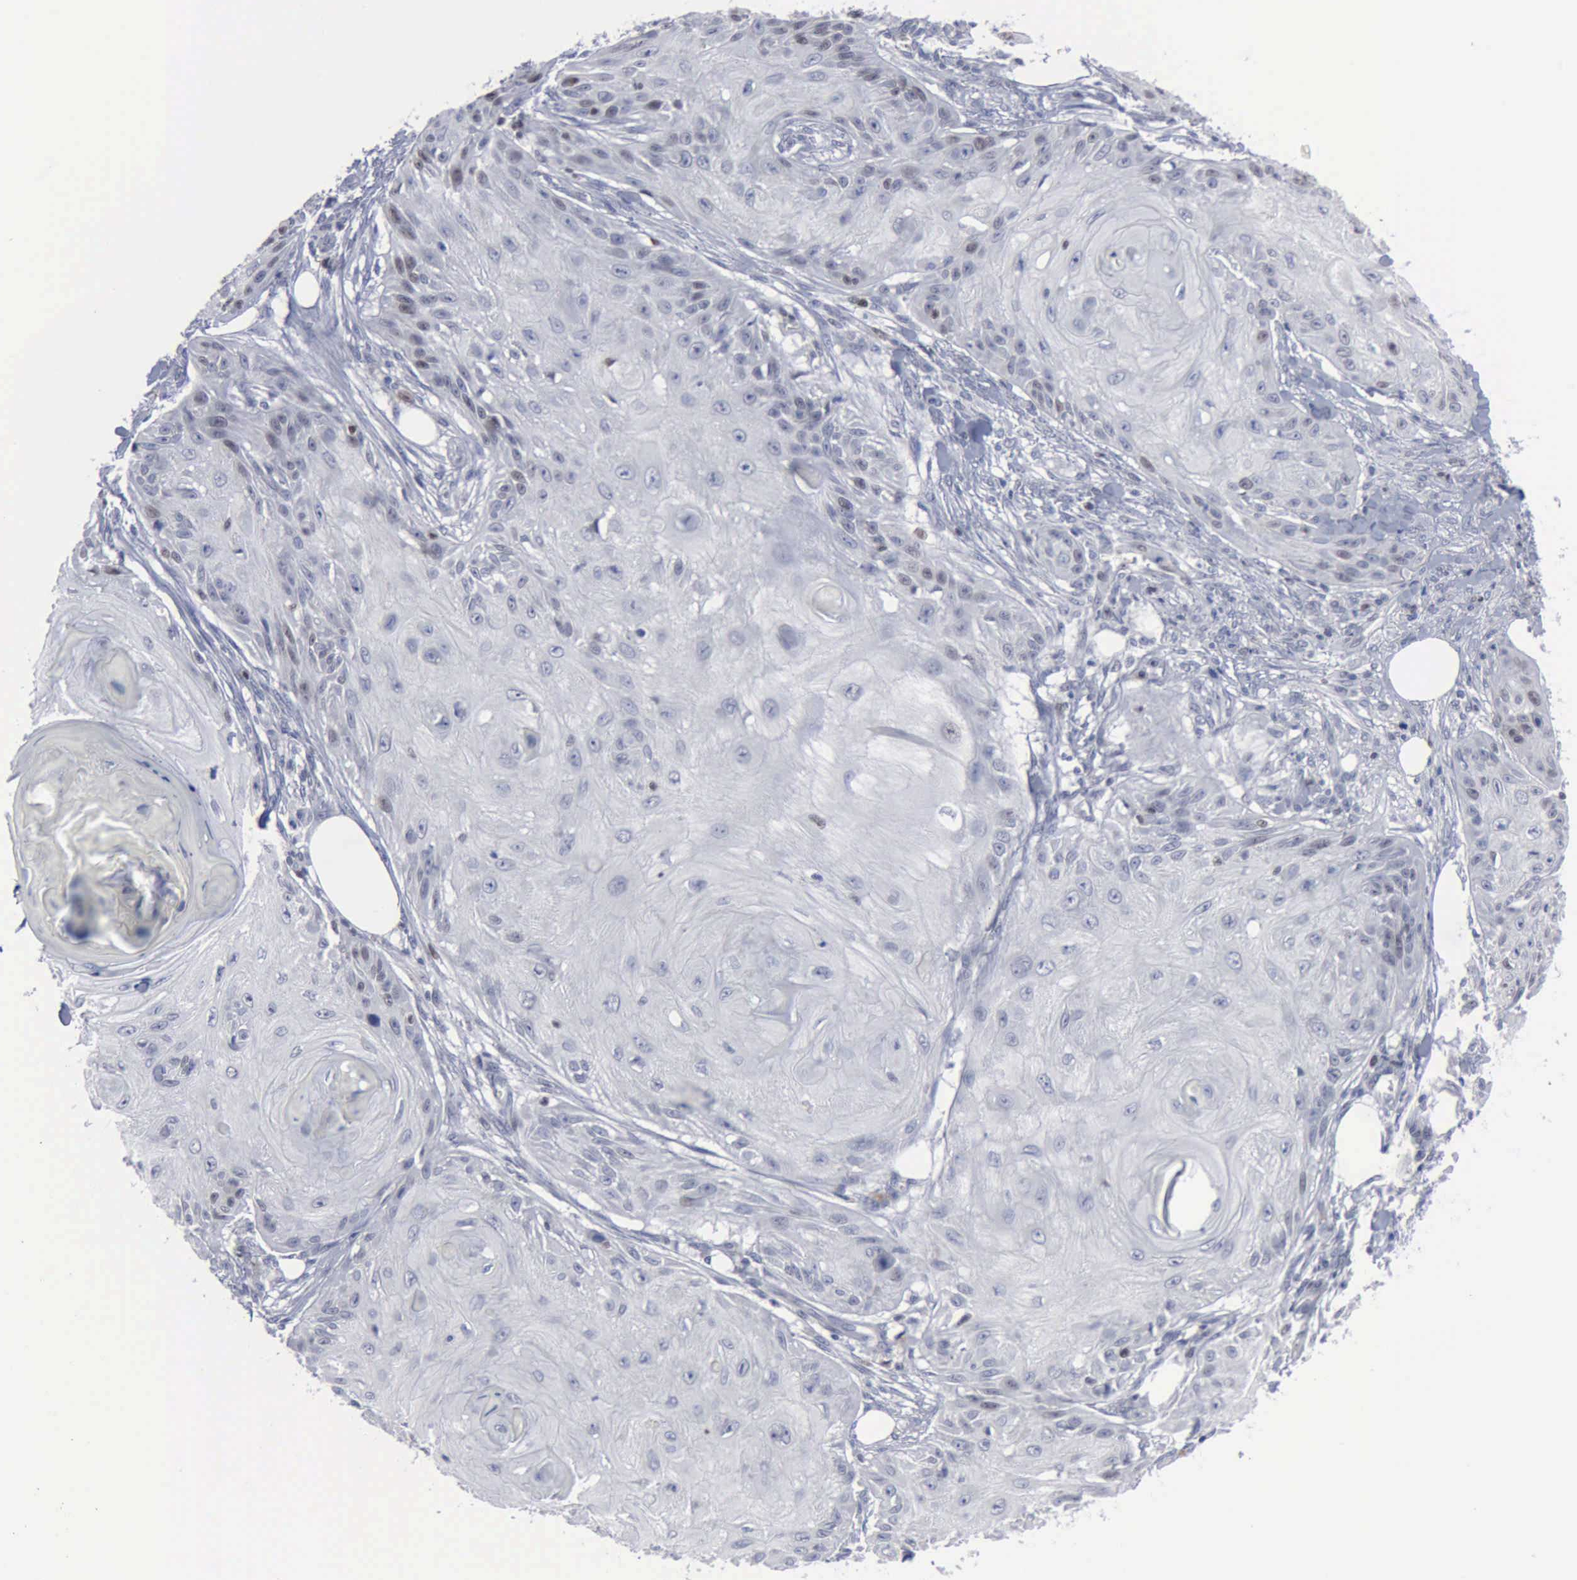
{"staining": {"intensity": "weak", "quantity": "<25%", "location": "nuclear"}, "tissue": "skin cancer", "cell_type": "Tumor cells", "image_type": "cancer", "snomed": [{"axis": "morphology", "description": "Squamous cell carcinoma, NOS"}, {"axis": "topography", "description": "Skin"}], "caption": "The histopathology image exhibits no significant positivity in tumor cells of skin cancer (squamous cell carcinoma).", "gene": "MCM5", "patient": {"sex": "female", "age": 88}}